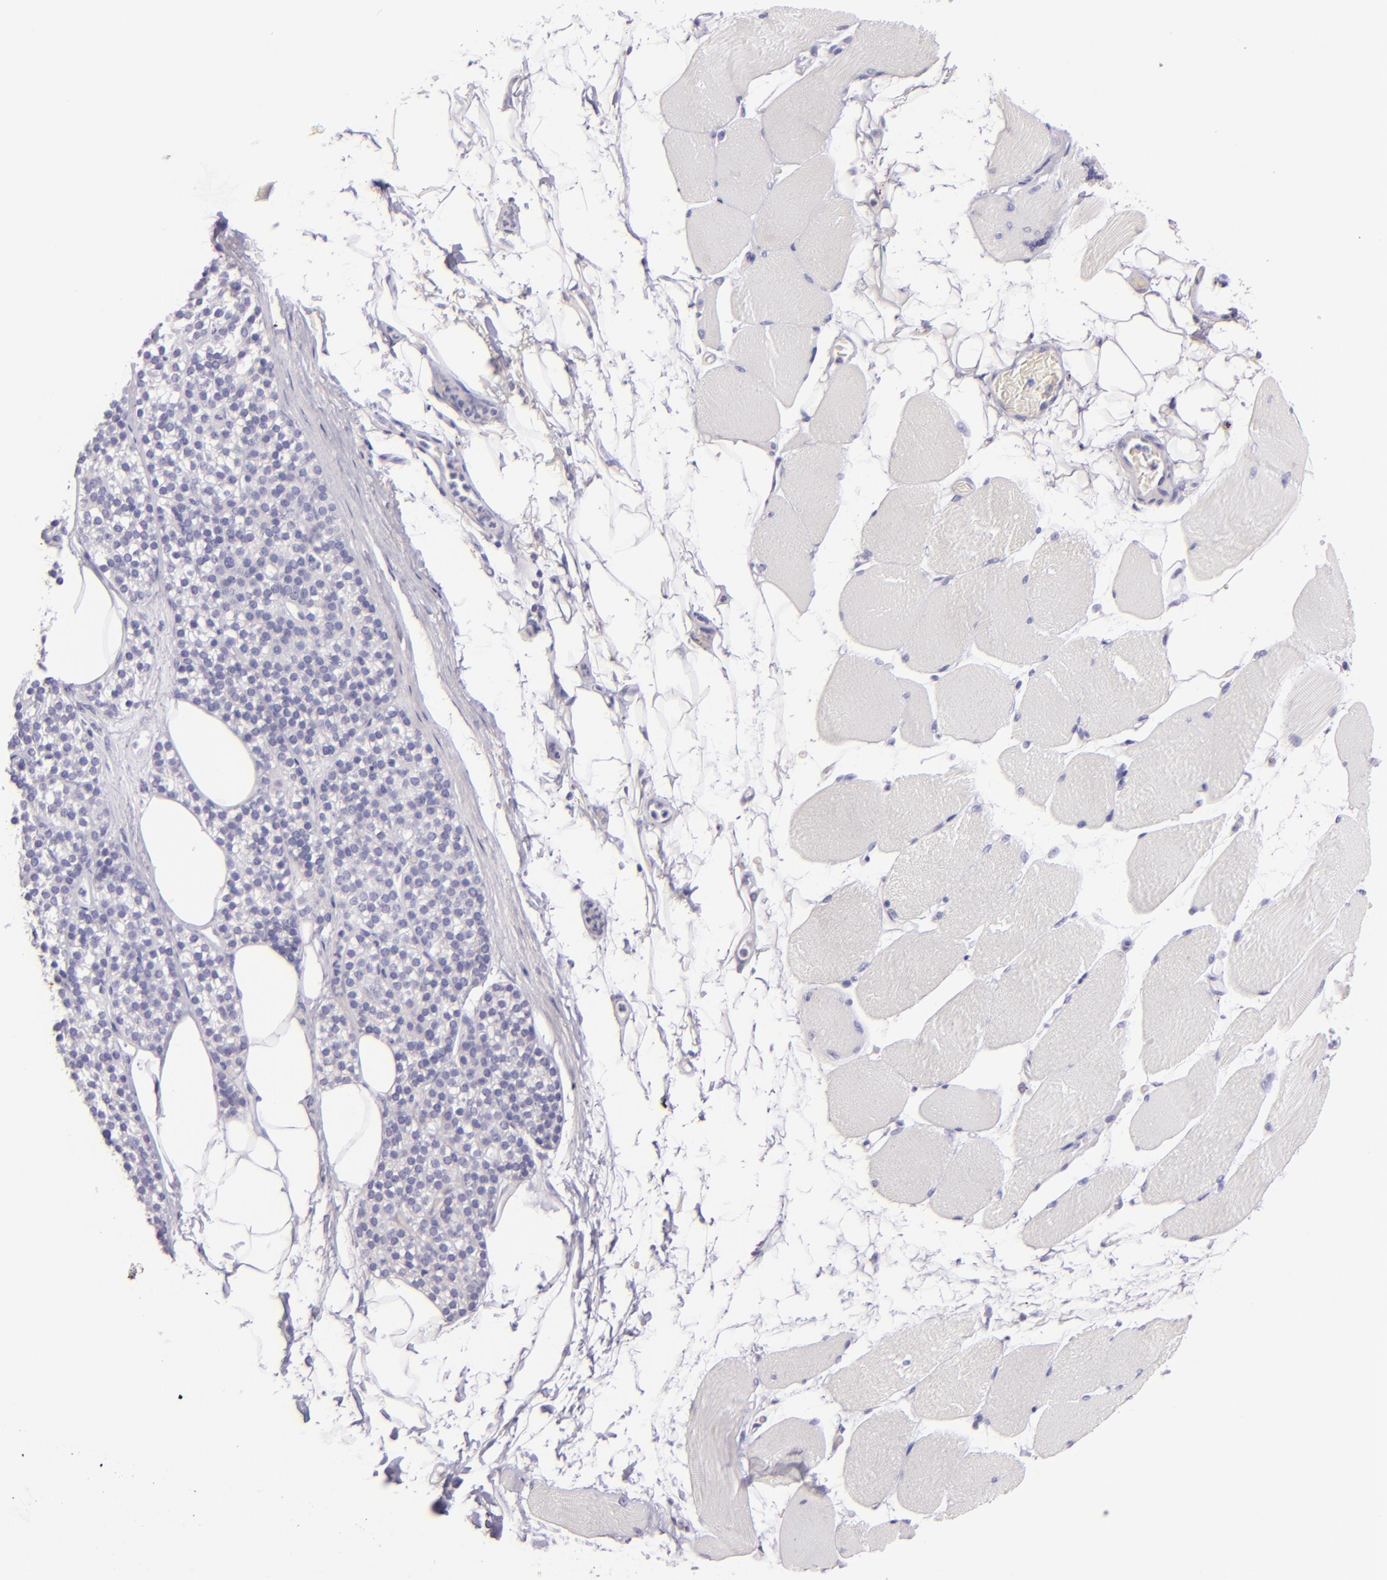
{"staining": {"intensity": "negative", "quantity": "none", "location": "none"}, "tissue": "skeletal muscle", "cell_type": "Myocytes", "image_type": "normal", "snomed": [{"axis": "morphology", "description": "Normal tissue, NOS"}, {"axis": "topography", "description": "Skeletal muscle"}, {"axis": "topography", "description": "Parathyroid gland"}], "caption": "Human skeletal muscle stained for a protein using IHC exhibits no expression in myocytes.", "gene": "MUC5AC", "patient": {"sex": "female", "age": 37}}